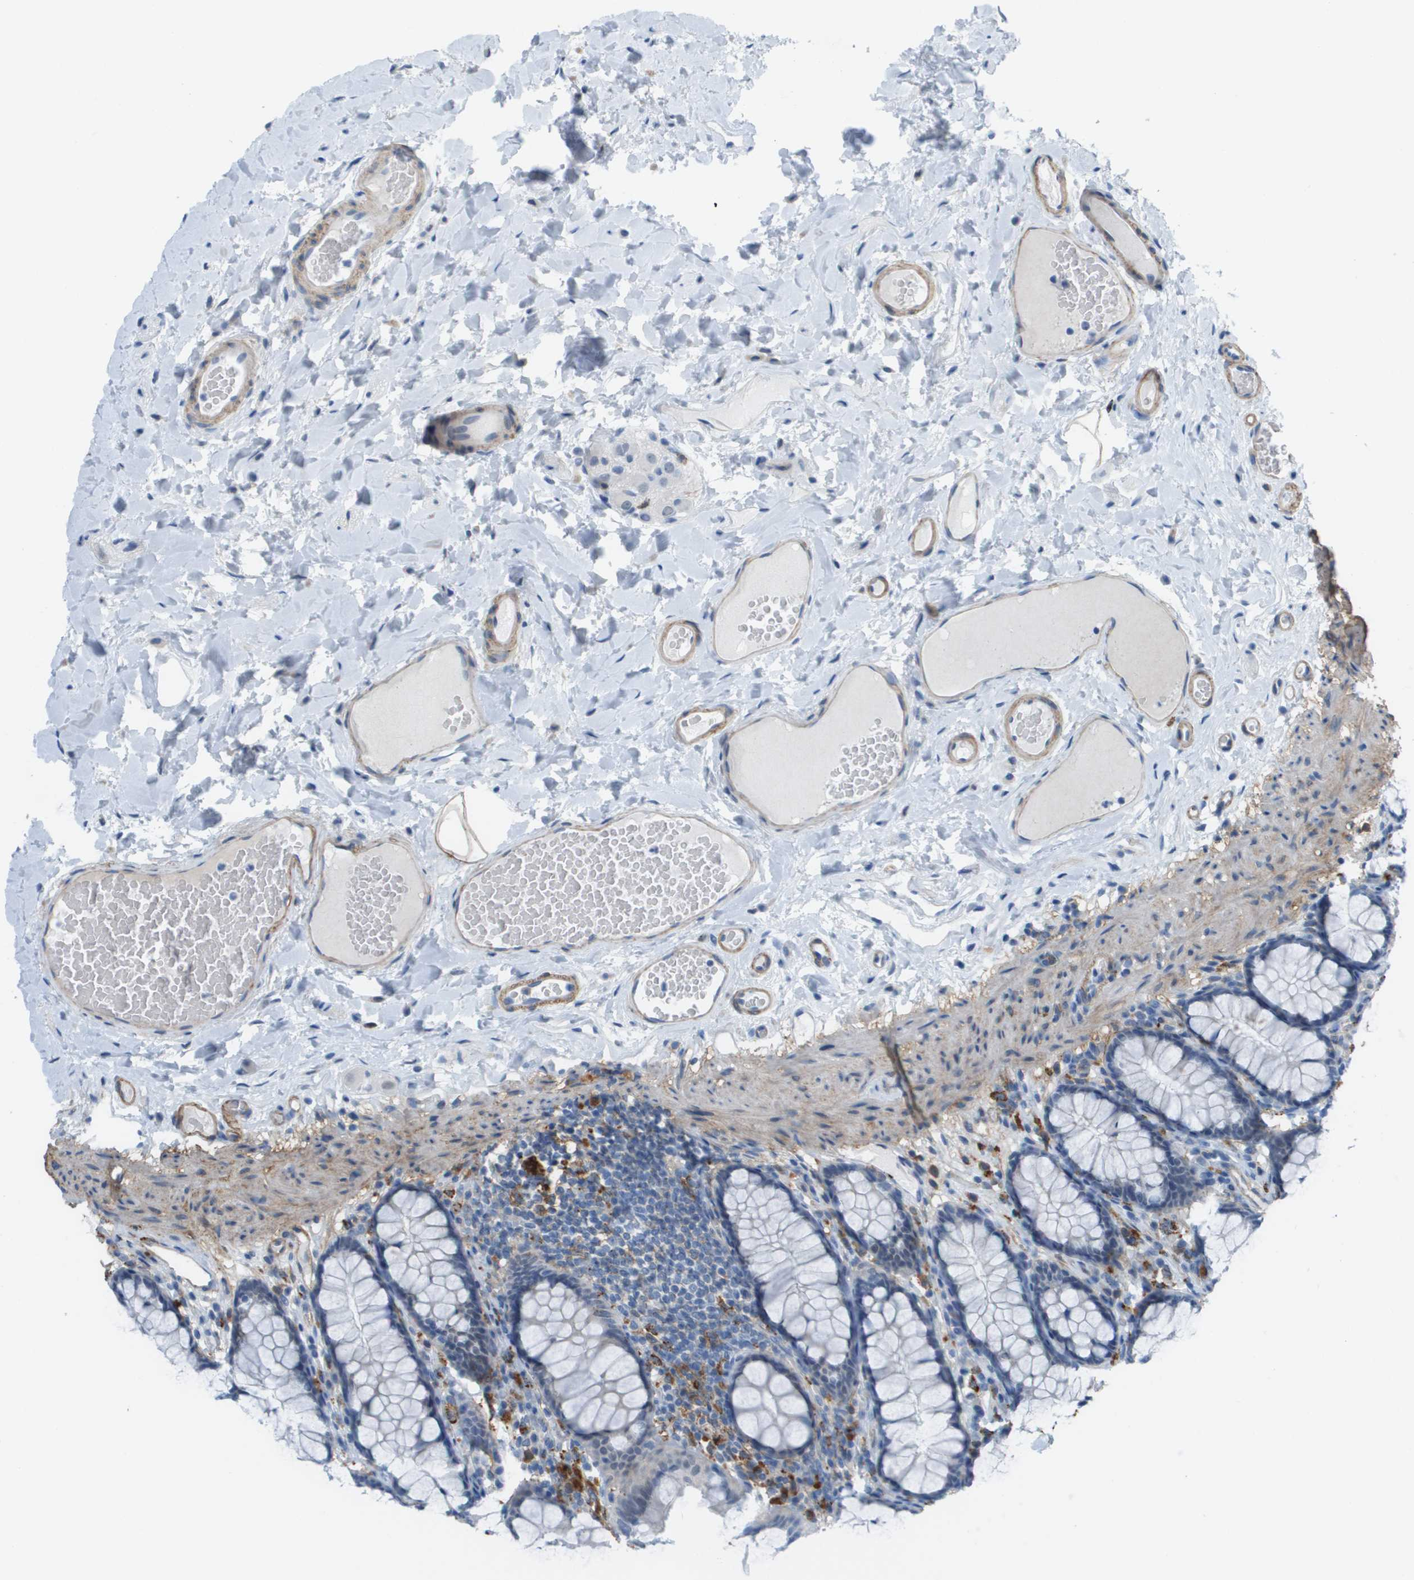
{"staining": {"intensity": "weak", "quantity": ">75%", "location": "cytoplasmic/membranous"}, "tissue": "colon", "cell_type": "Endothelial cells", "image_type": "normal", "snomed": [{"axis": "morphology", "description": "Normal tissue, NOS"}, {"axis": "topography", "description": "Colon"}], "caption": "This micrograph reveals unremarkable colon stained with immunohistochemistry to label a protein in brown. The cytoplasmic/membranous of endothelial cells show weak positivity for the protein. Nuclei are counter-stained blue.", "gene": "ZBTB43", "patient": {"sex": "female", "age": 55}}